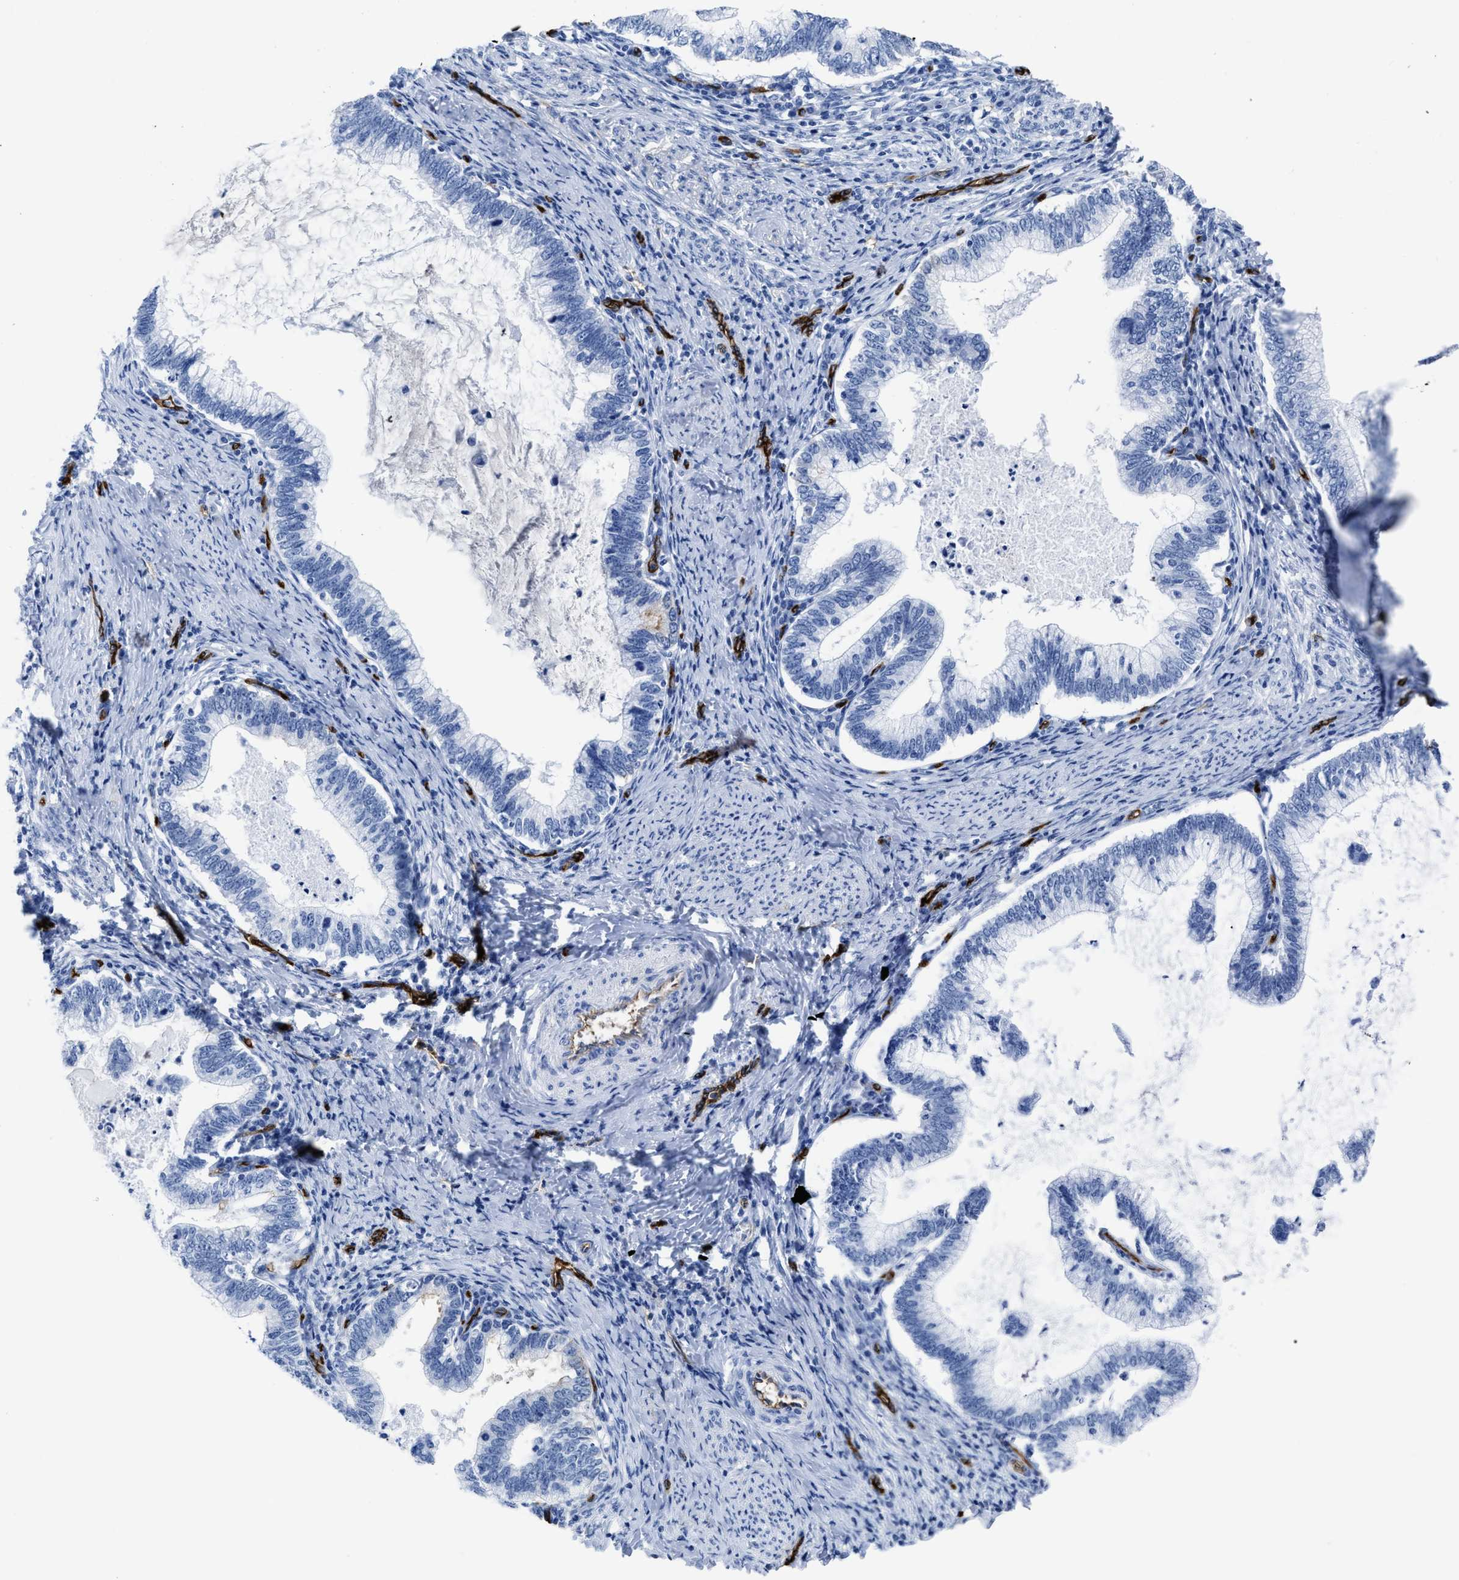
{"staining": {"intensity": "negative", "quantity": "none", "location": "none"}, "tissue": "cervical cancer", "cell_type": "Tumor cells", "image_type": "cancer", "snomed": [{"axis": "morphology", "description": "Adenocarcinoma, NOS"}, {"axis": "topography", "description": "Cervix"}], "caption": "Image shows no protein positivity in tumor cells of cervical cancer (adenocarcinoma) tissue.", "gene": "AQP1", "patient": {"sex": "female", "age": 36}}